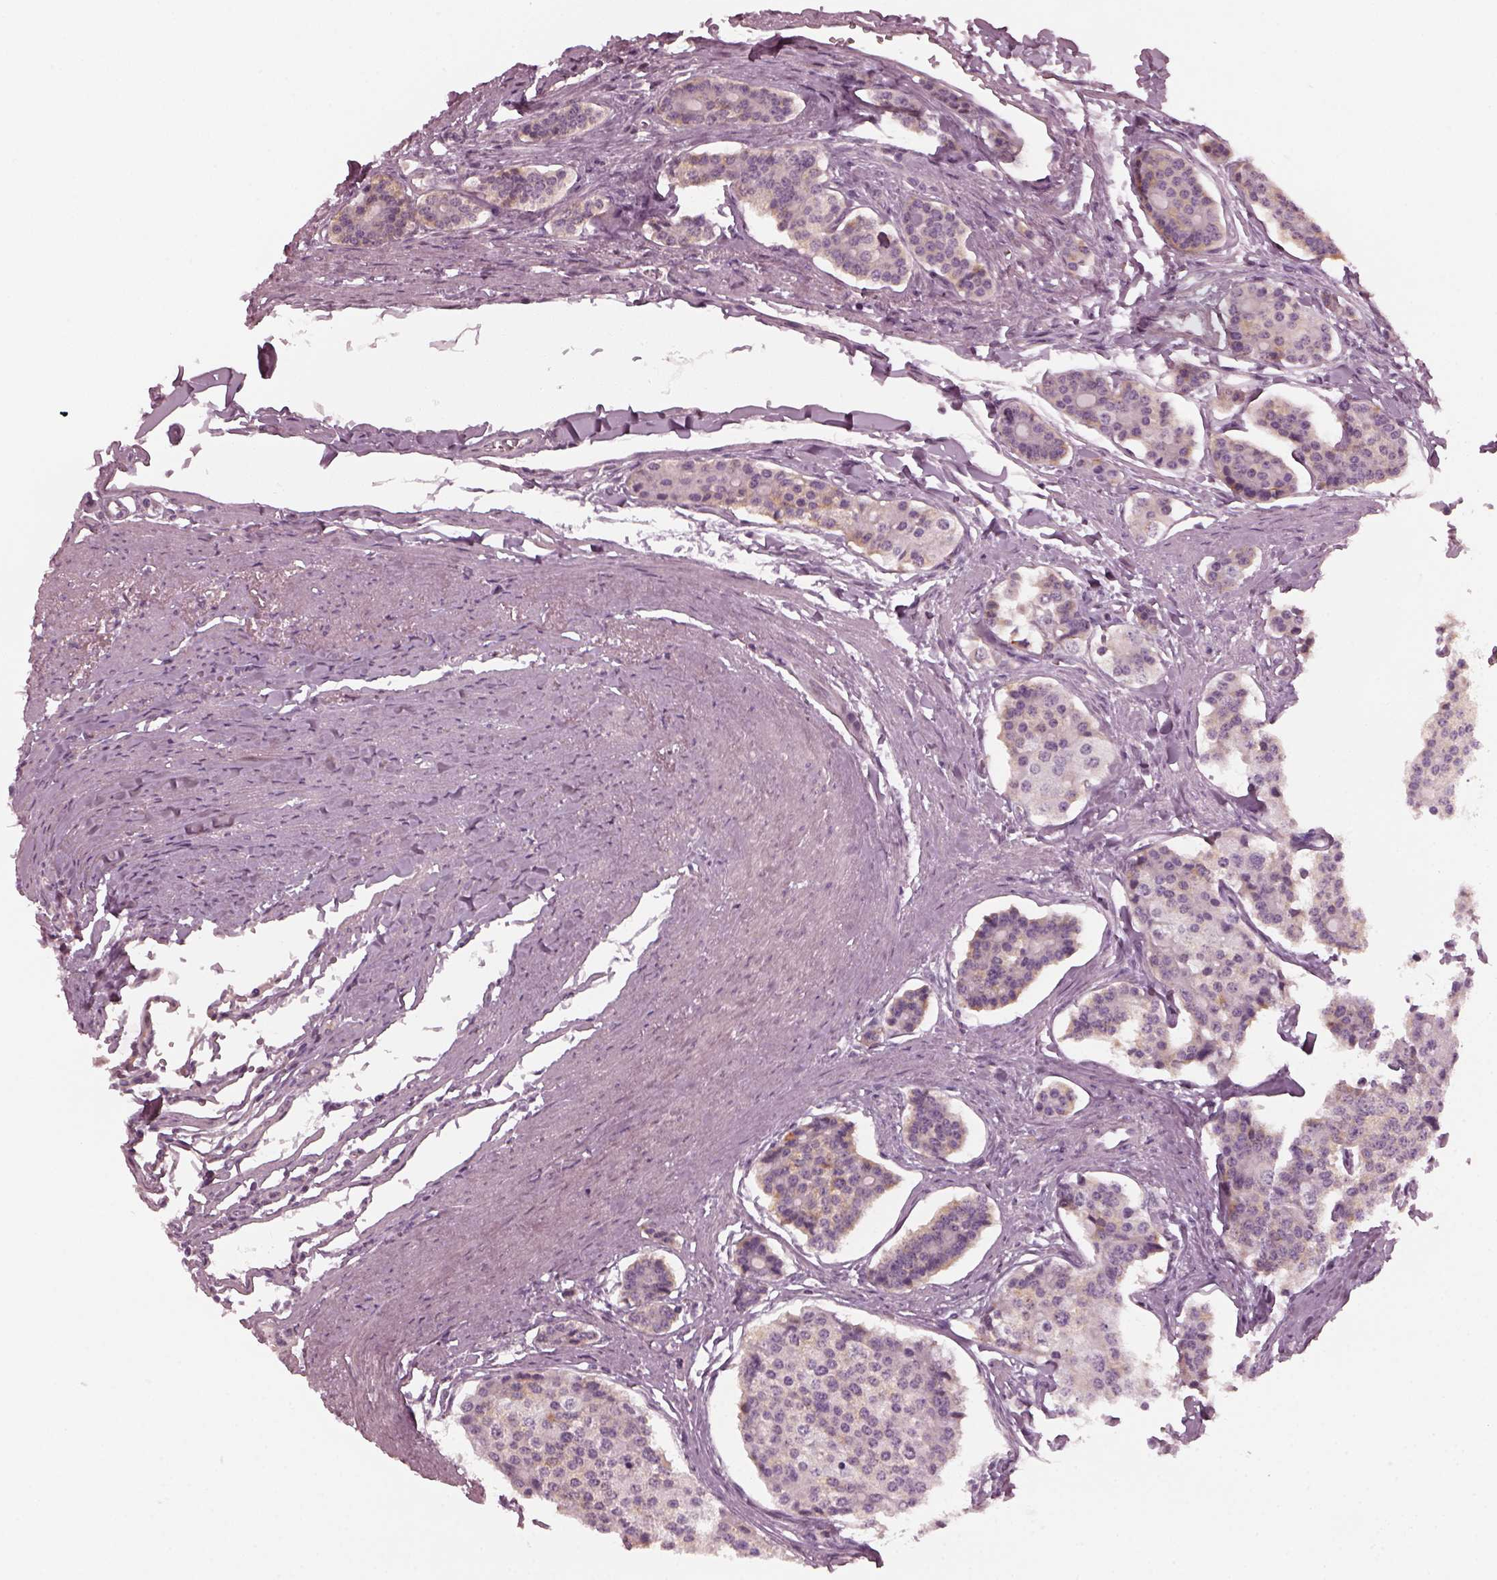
{"staining": {"intensity": "weak", "quantity": "<25%", "location": "cytoplasmic/membranous"}, "tissue": "carcinoid", "cell_type": "Tumor cells", "image_type": "cancer", "snomed": [{"axis": "morphology", "description": "Carcinoid, malignant, NOS"}, {"axis": "topography", "description": "Small intestine"}], "caption": "An image of malignant carcinoid stained for a protein shows no brown staining in tumor cells. (Immunohistochemistry (ihc), brightfield microscopy, high magnification).", "gene": "CHIT1", "patient": {"sex": "female", "age": 65}}